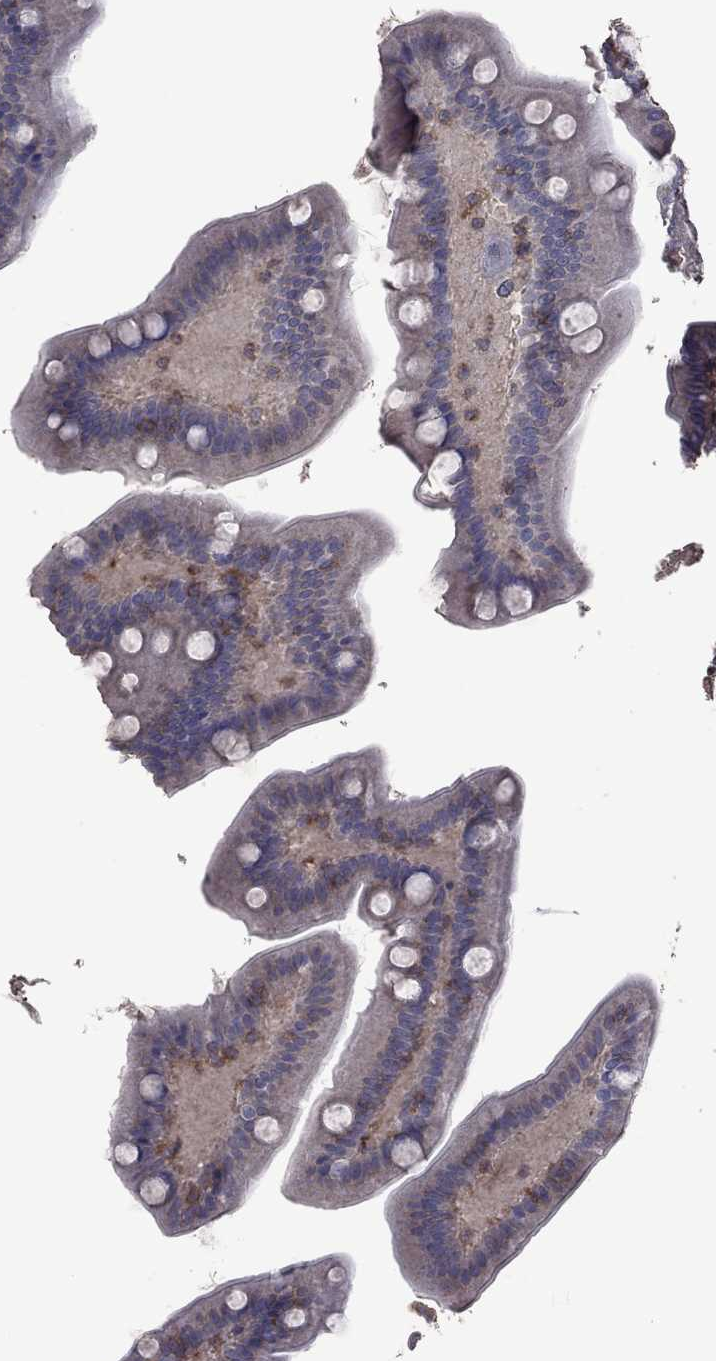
{"staining": {"intensity": "negative", "quantity": "none", "location": "none"}, "tissue": "small intestine", "cell_type": "Glandular cells", "image_type": "normal", "snomed": [{"axis": "morphology", "description": "Normal tissue, NOS"}, {"axis": "topography", "description": "Small intestine"}], "caption": "This is an immunohistochemistry (IHC) micrograph of normal human small intestine. There is no staining in glandular cells.", "gene": "ENSG00000288520", "patient": {"sex": "male", "age": 66}}